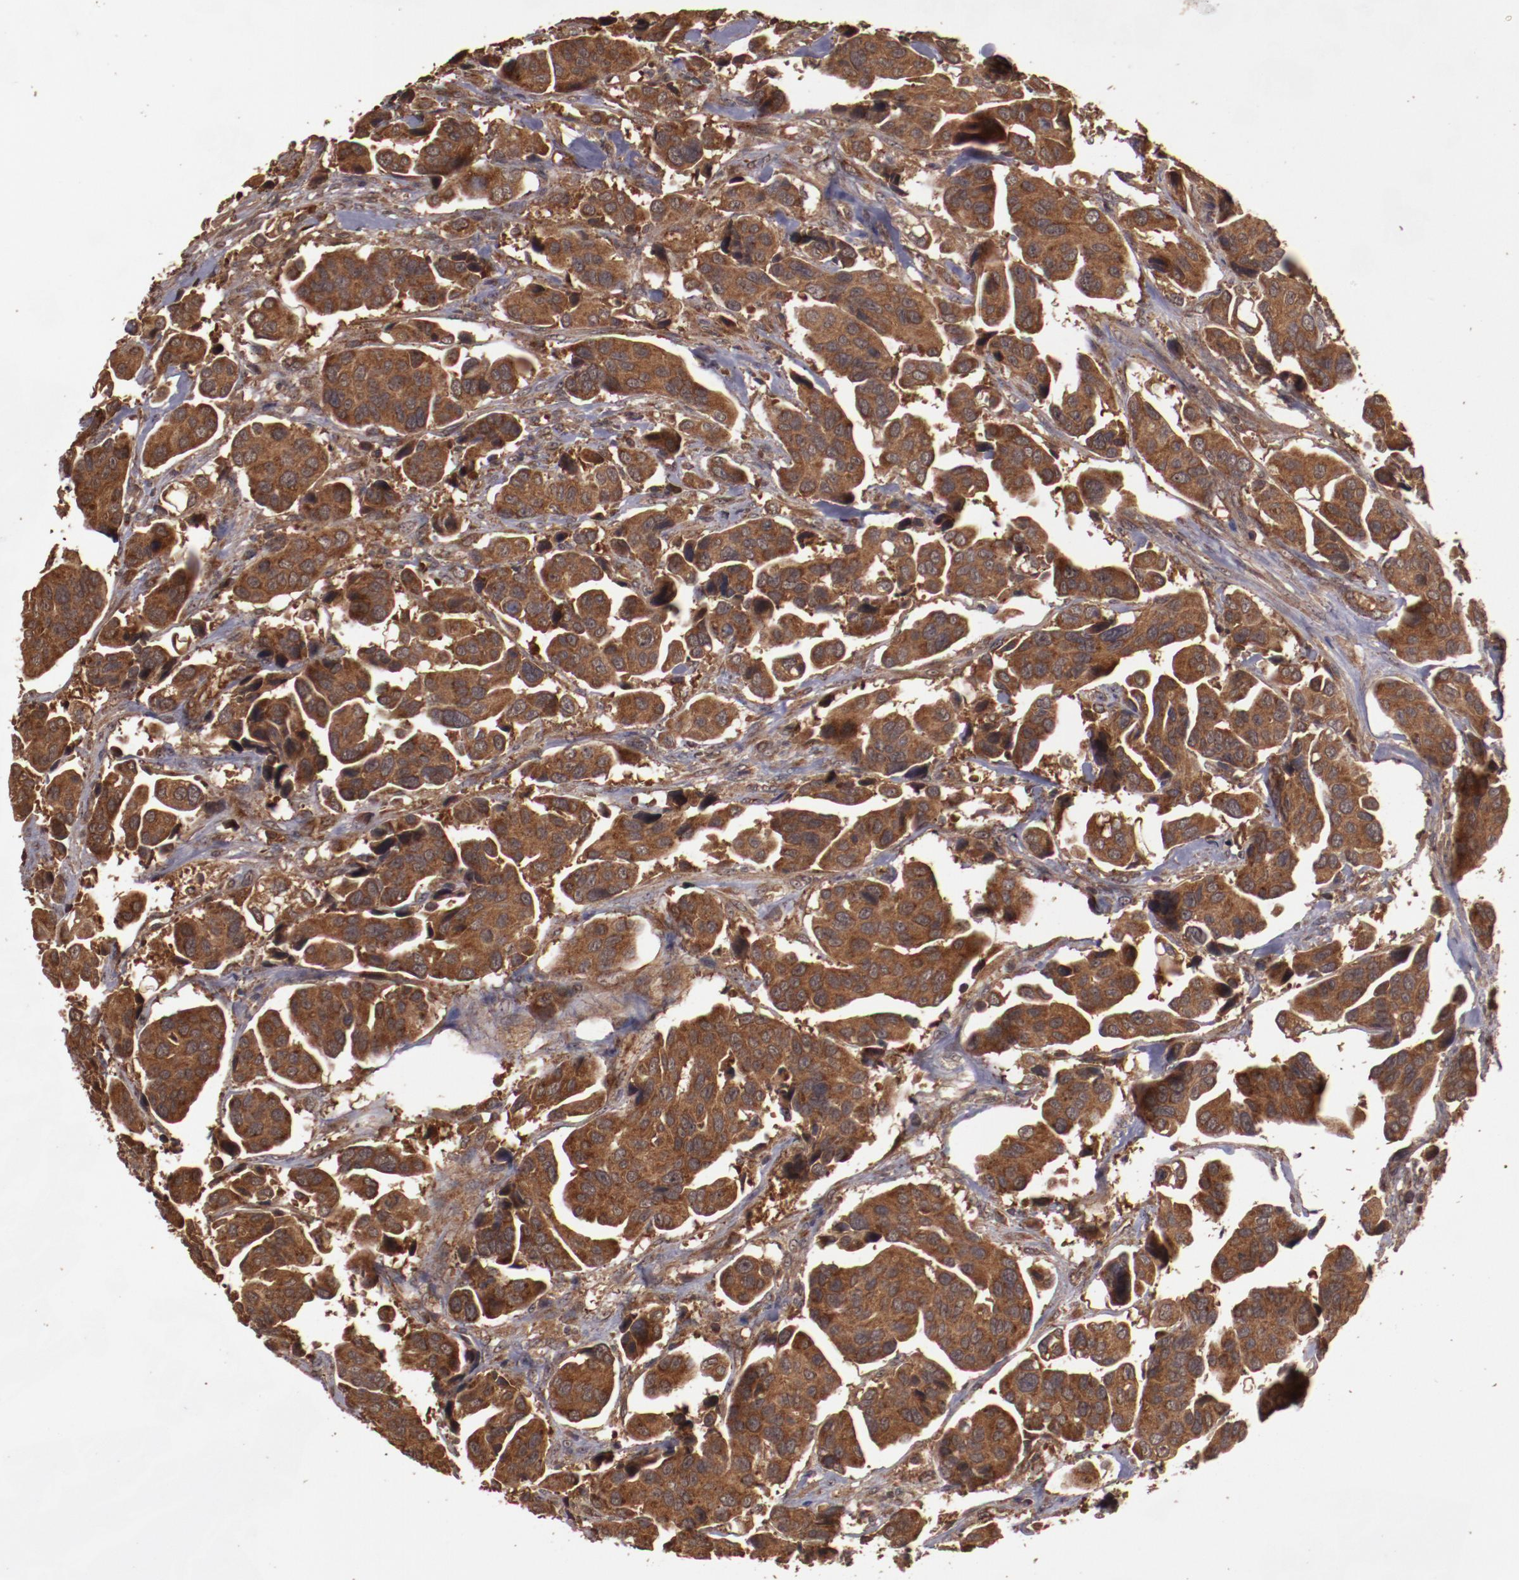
{"staining": {"intensity": "strong", "quantity": ">75%", "location": "cytoplasmic/membranous"}, "tissue": "urothelial cancer", "cell_type": "Tumor cells", "image_type": "cancer", "snomed": [{"axis": "morphology", "description": "Adenocarcinoma, NOS"}, {"axis": "topography", "description": "Urinary bladder"}], "caption": "Urothelial cancer stained for a protein (brown) shows strong cytoplasmic/membranous positive staining in about >75% of tumor cells.", "gene": "TXNDC16", "patient": {"sex": "male", "age": 61}}